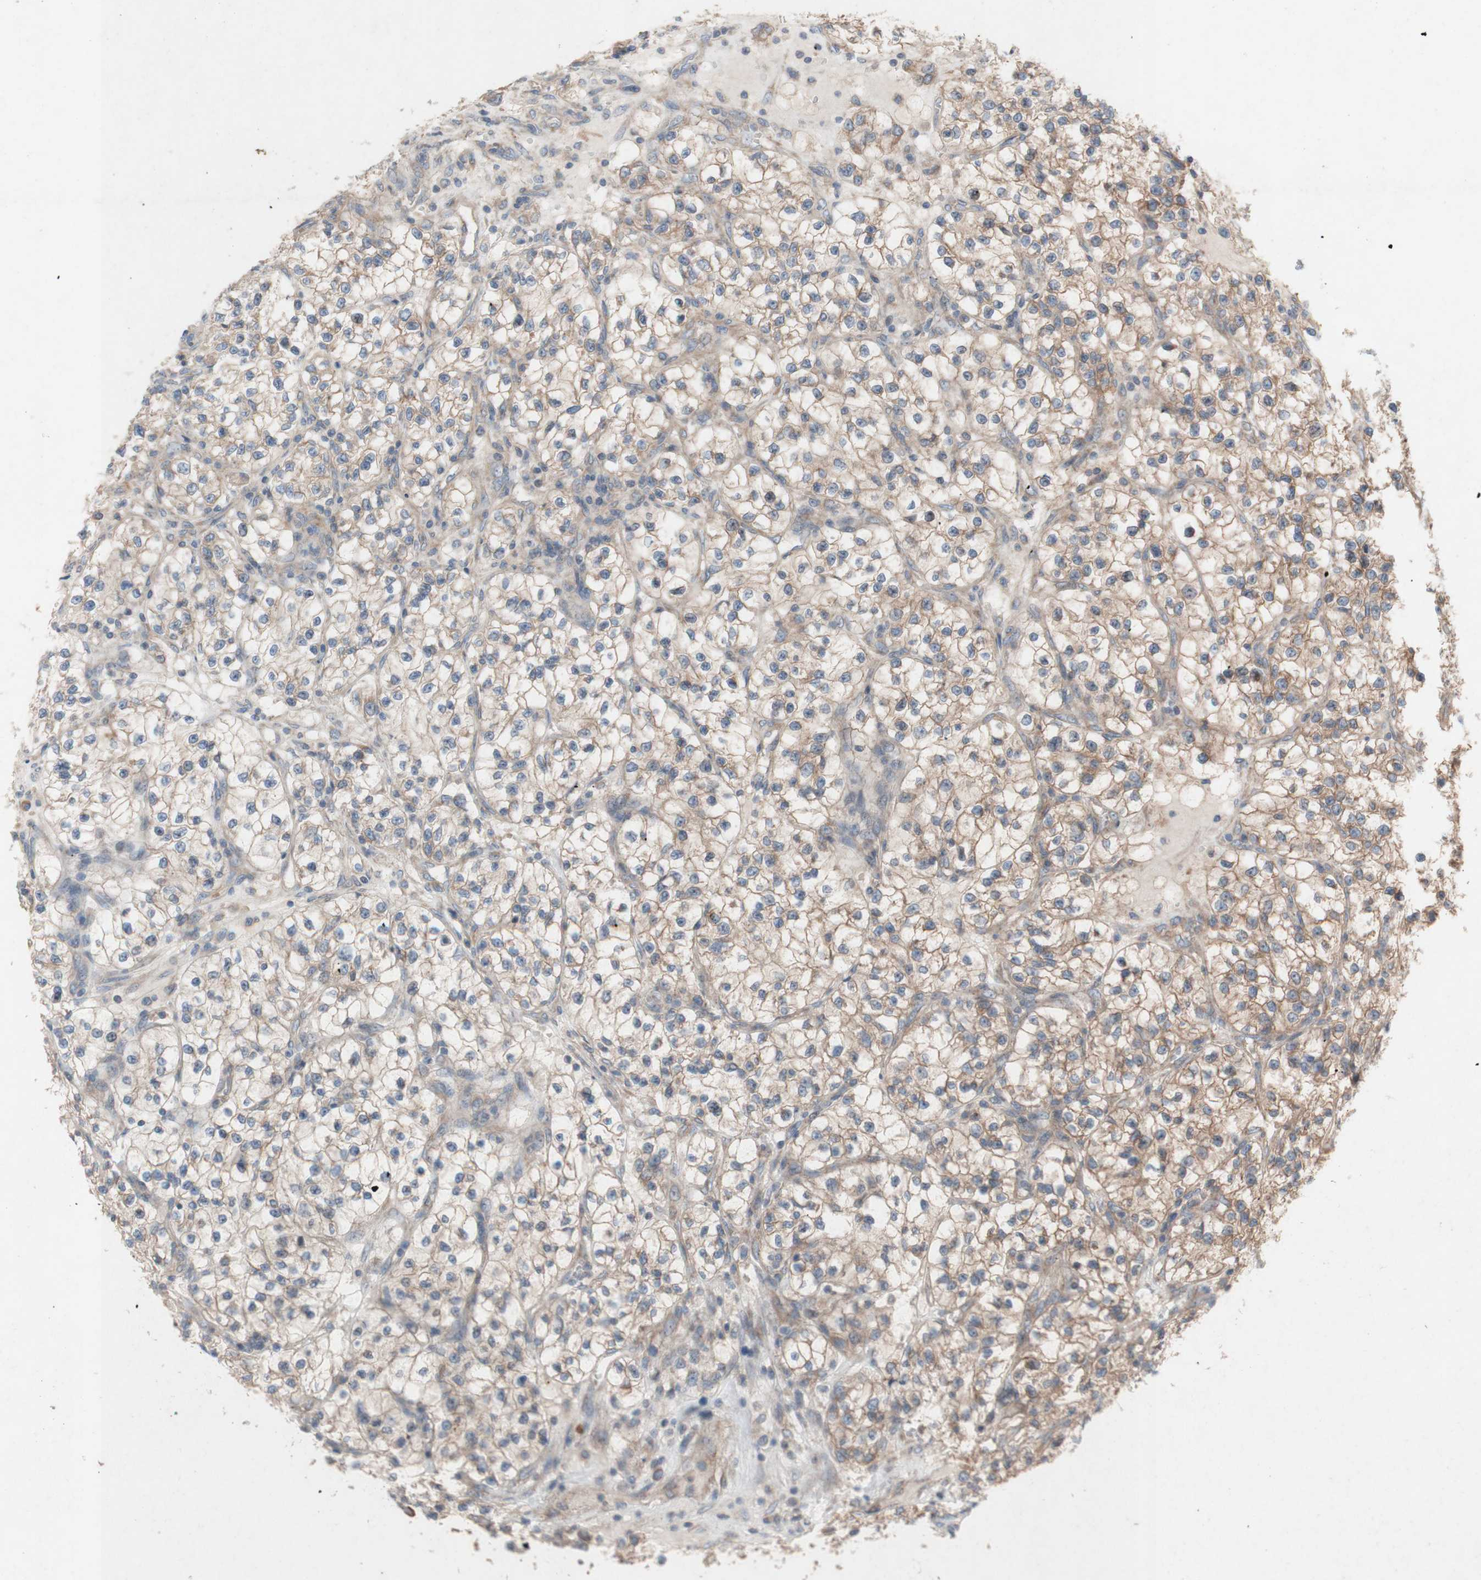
{"staining": {"intensity": "moderate", "quantity": "25%-75%", "location": "cytoplasmic/membranous"}, "tissue": "renal cancer", "cell_type": "Tumor cells", "image_type": "cancer", "snomed": [{"axis": "morphology", "description": "Adenocarcinoma, NOS"}, {"axis": "topography", "description": "Kidney"}], "caption": "Renal adenocarcinoma stained for a protein demonstrates moderate cytoplasmic/membranous positivity in tumor cells. (DAB (3,3'-diaminobenzidine) IHC with brightfield microscopy, high magnification).", "gene": "TST", "patient": {"sex": "female", "age": 57}}